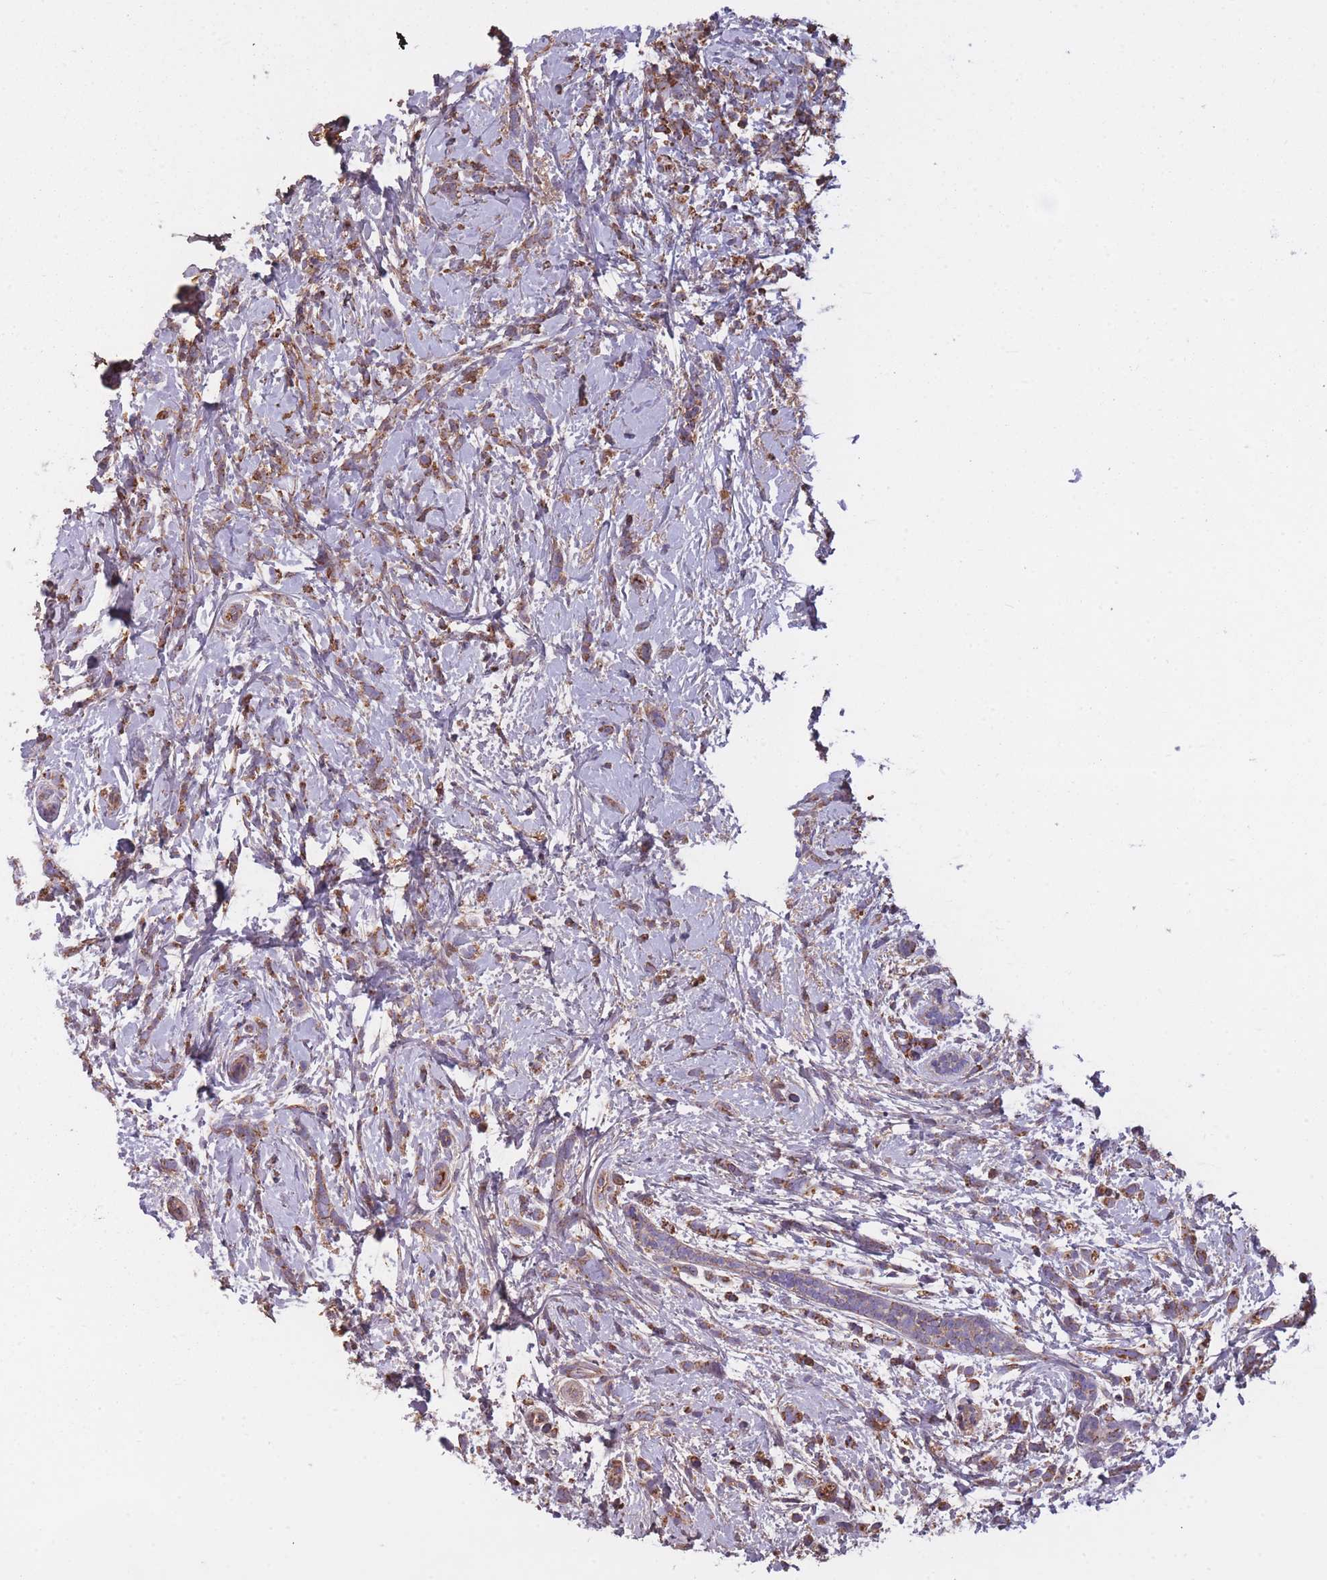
{"staining": {"intensity": "weak", "quantity": ">75%", "location": "cytoplasmic/membranous"}, "tissue": "breast cancer", "cell_type": "Tumor cells", "image_type": "cancer", "snomed": [{"axis": "morphology", "description": "Lobular carcinoma"}, {"axis": "topography", "description": "Breast"}], "caption": "Human breast cancer (lobular carcinoma) stained with a brown dye exhibits weak cytoplasmic/membranous positive expression in about >75% of tumor cells.", "gene": "KAT2A", "patient": {"sex": "female", "age": 58}}